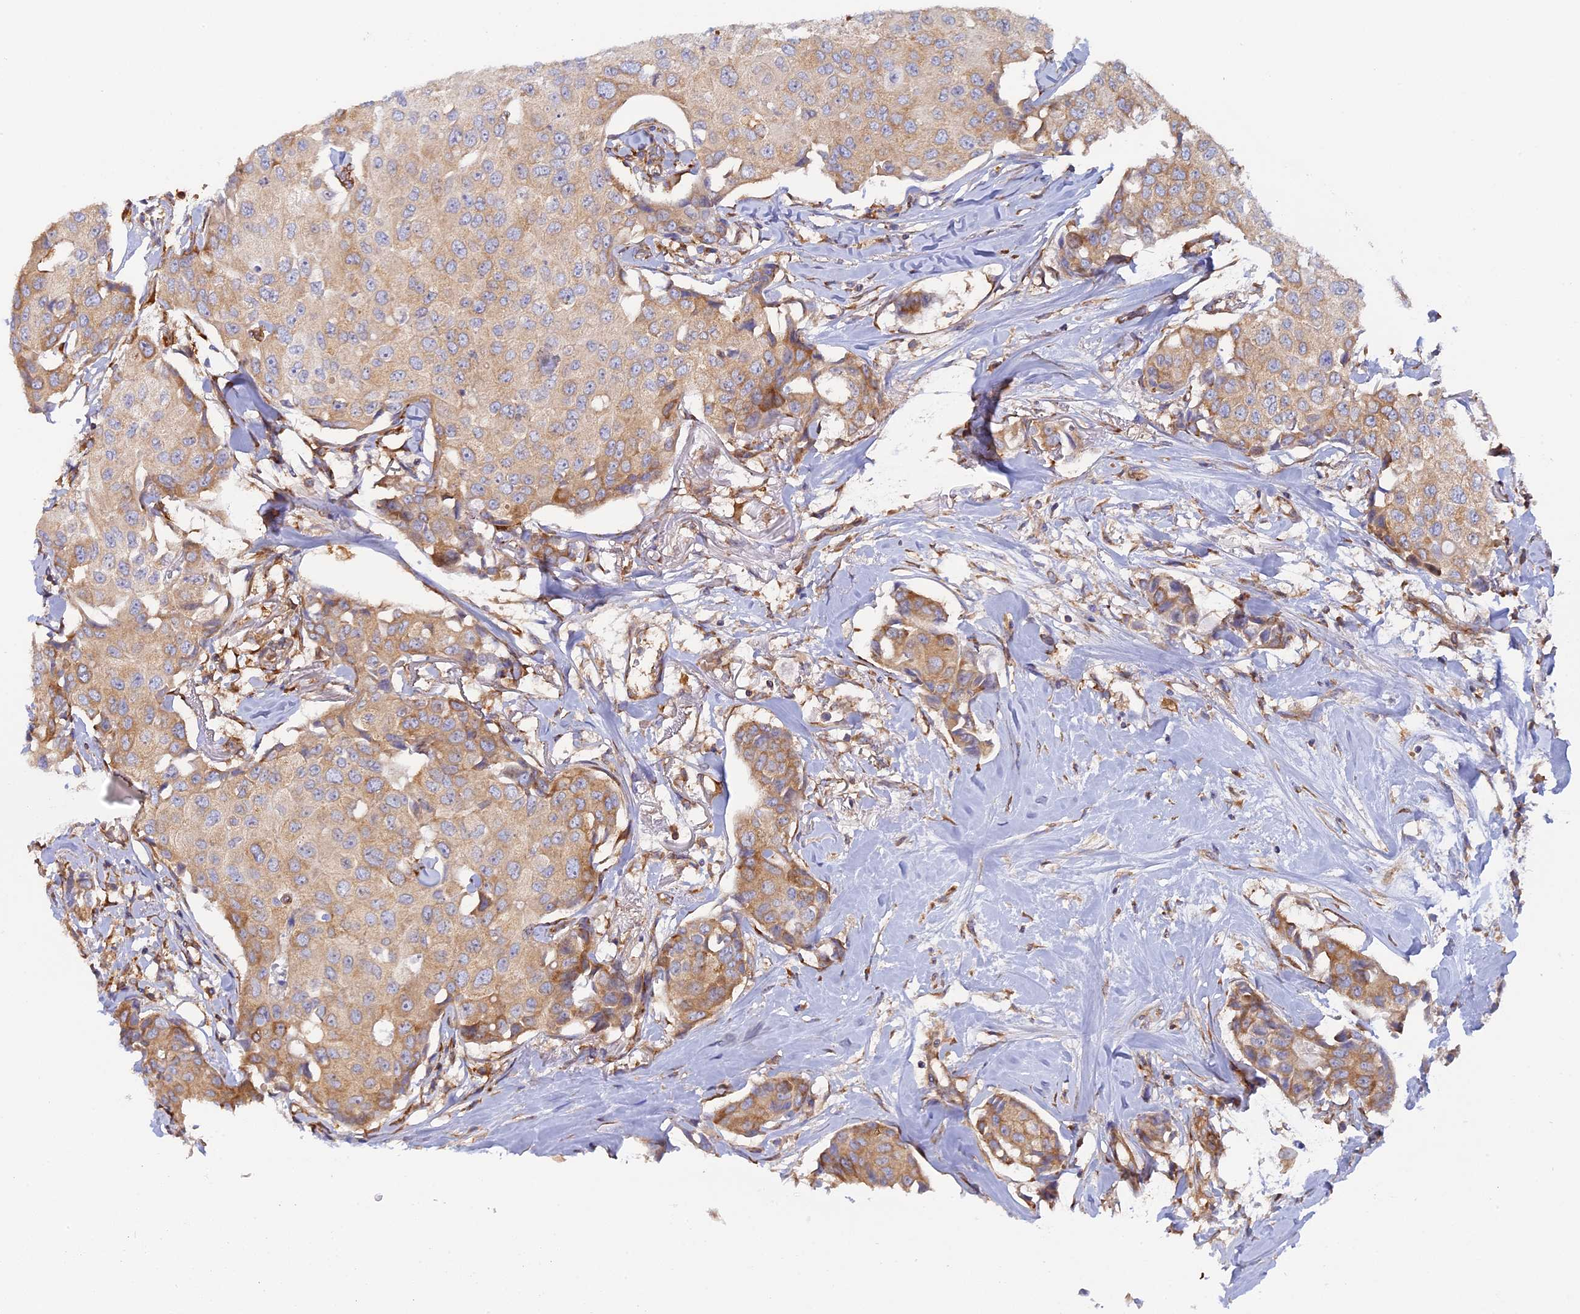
{"staining": {"intensity": "moderate", "quantity": ">75%", "location": "cytoplasmic/membranous"}, "tissue": "breast cancer", "cell_type": "Tumor cells", "image_type": "cancer", "snomed": [{"axis": "morphology", "description": "Duct carcinoma"}, {"axis": "topography", "description": "Breast"}], "caption": "Approximately >75% of tumor cells in human breast cancer reveal moderate cytoplasmic/membranous protein expression as visualized by brown immunohistochemical staining.", "gene": "GMIP", "patient": {"sex": "female", "age": 80}}